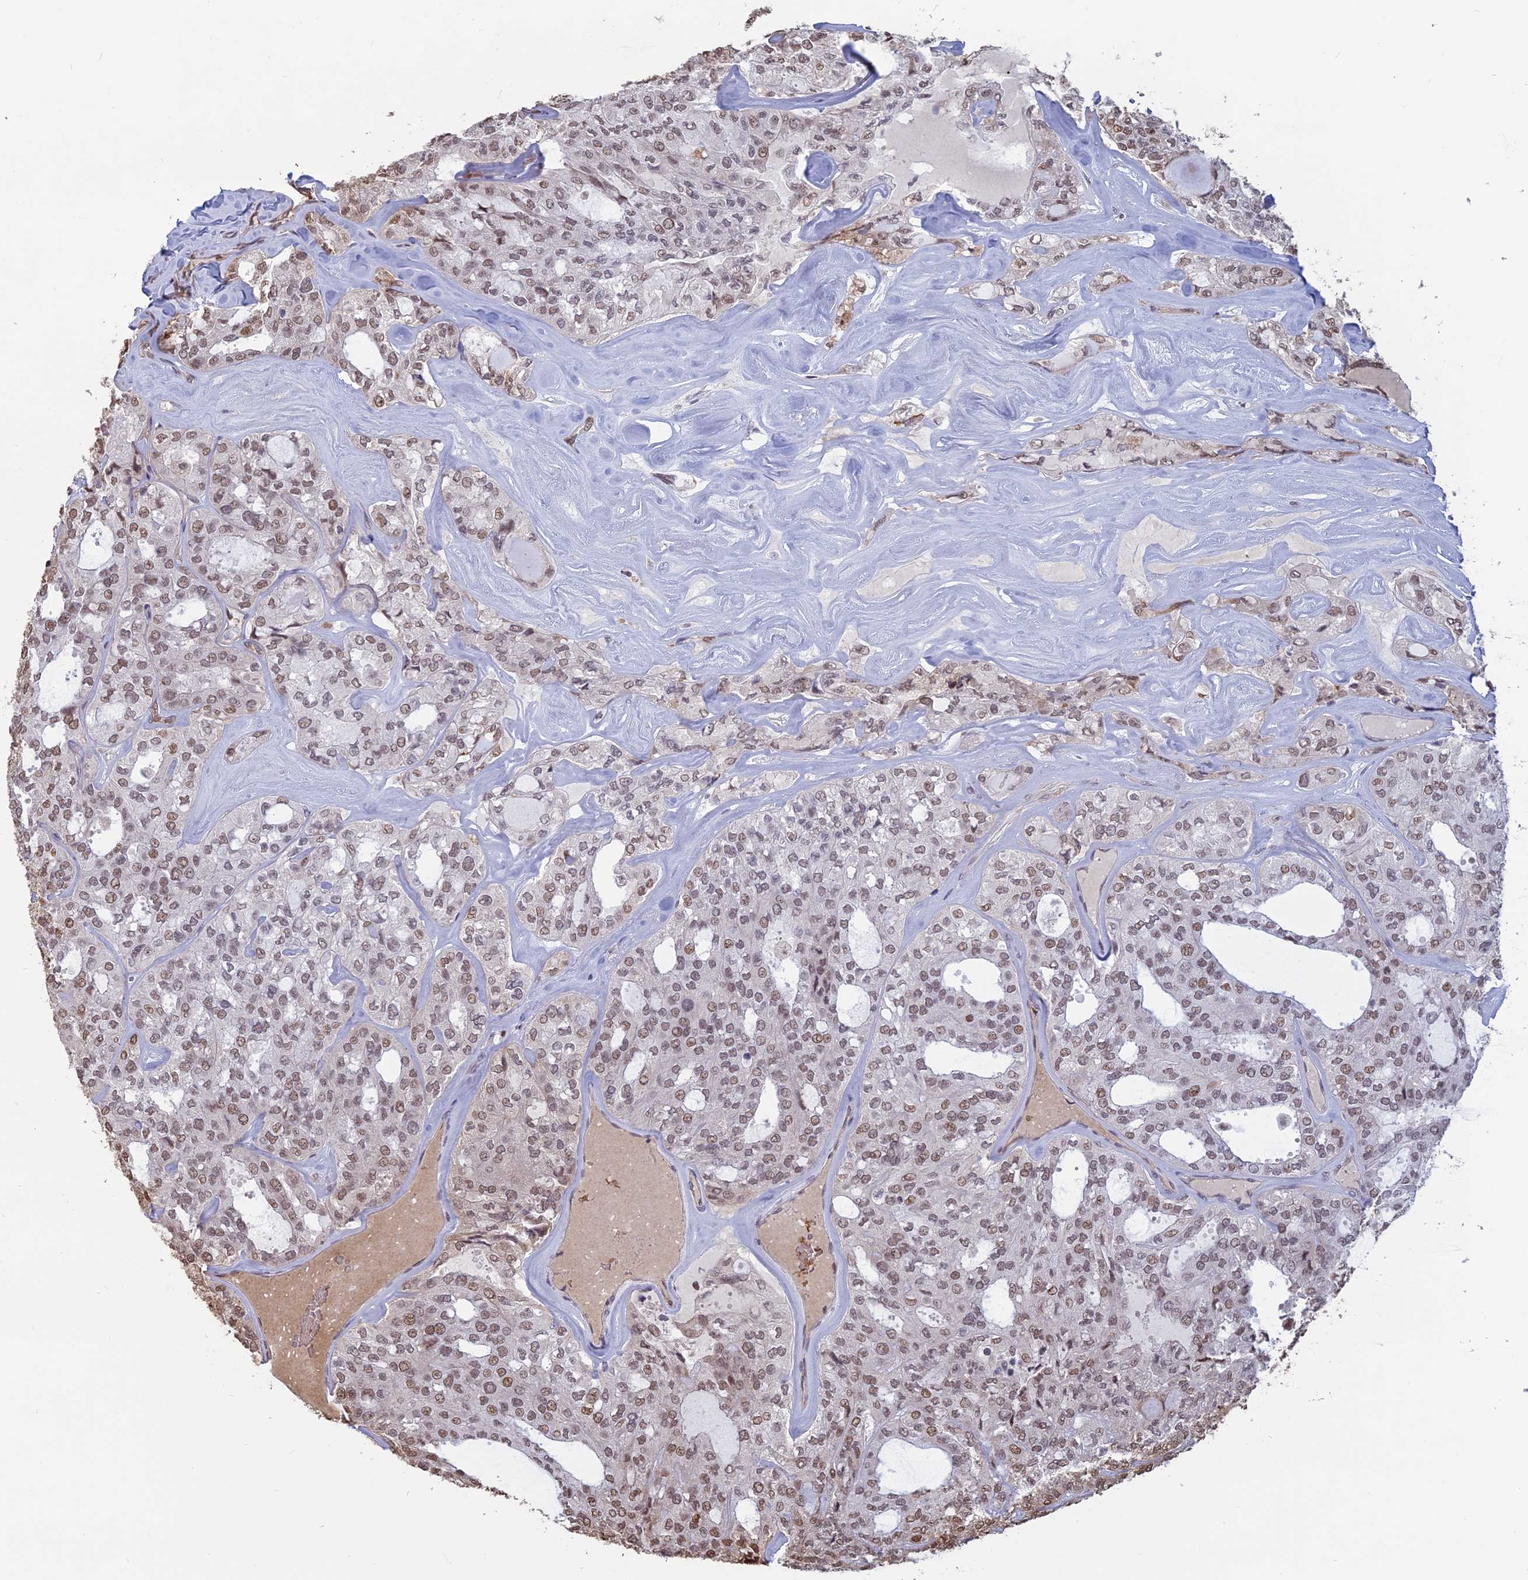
{"staining": {"intensity": "moderate", "quantity": ">75%", "location": "nuclear"}, "tissue": "thyroid cancer", "cell_type": "Tumor cells", "image_type": "cancer", "snomed": [{"axis": "morphology", "description": "Follicular adenoma carcinoma, NOS"}, {"axis": "topography", "description": "Thyroid gland"}], "caption": "Follicular adenoma carcinoma (thyroid) tissue reveals moderate nuclear positivity in approximately >75% of tumor cells, visualized by immunohistochemistry.", "gene": "MFAP1", "patient": {"sex": "male", "age": 75}}